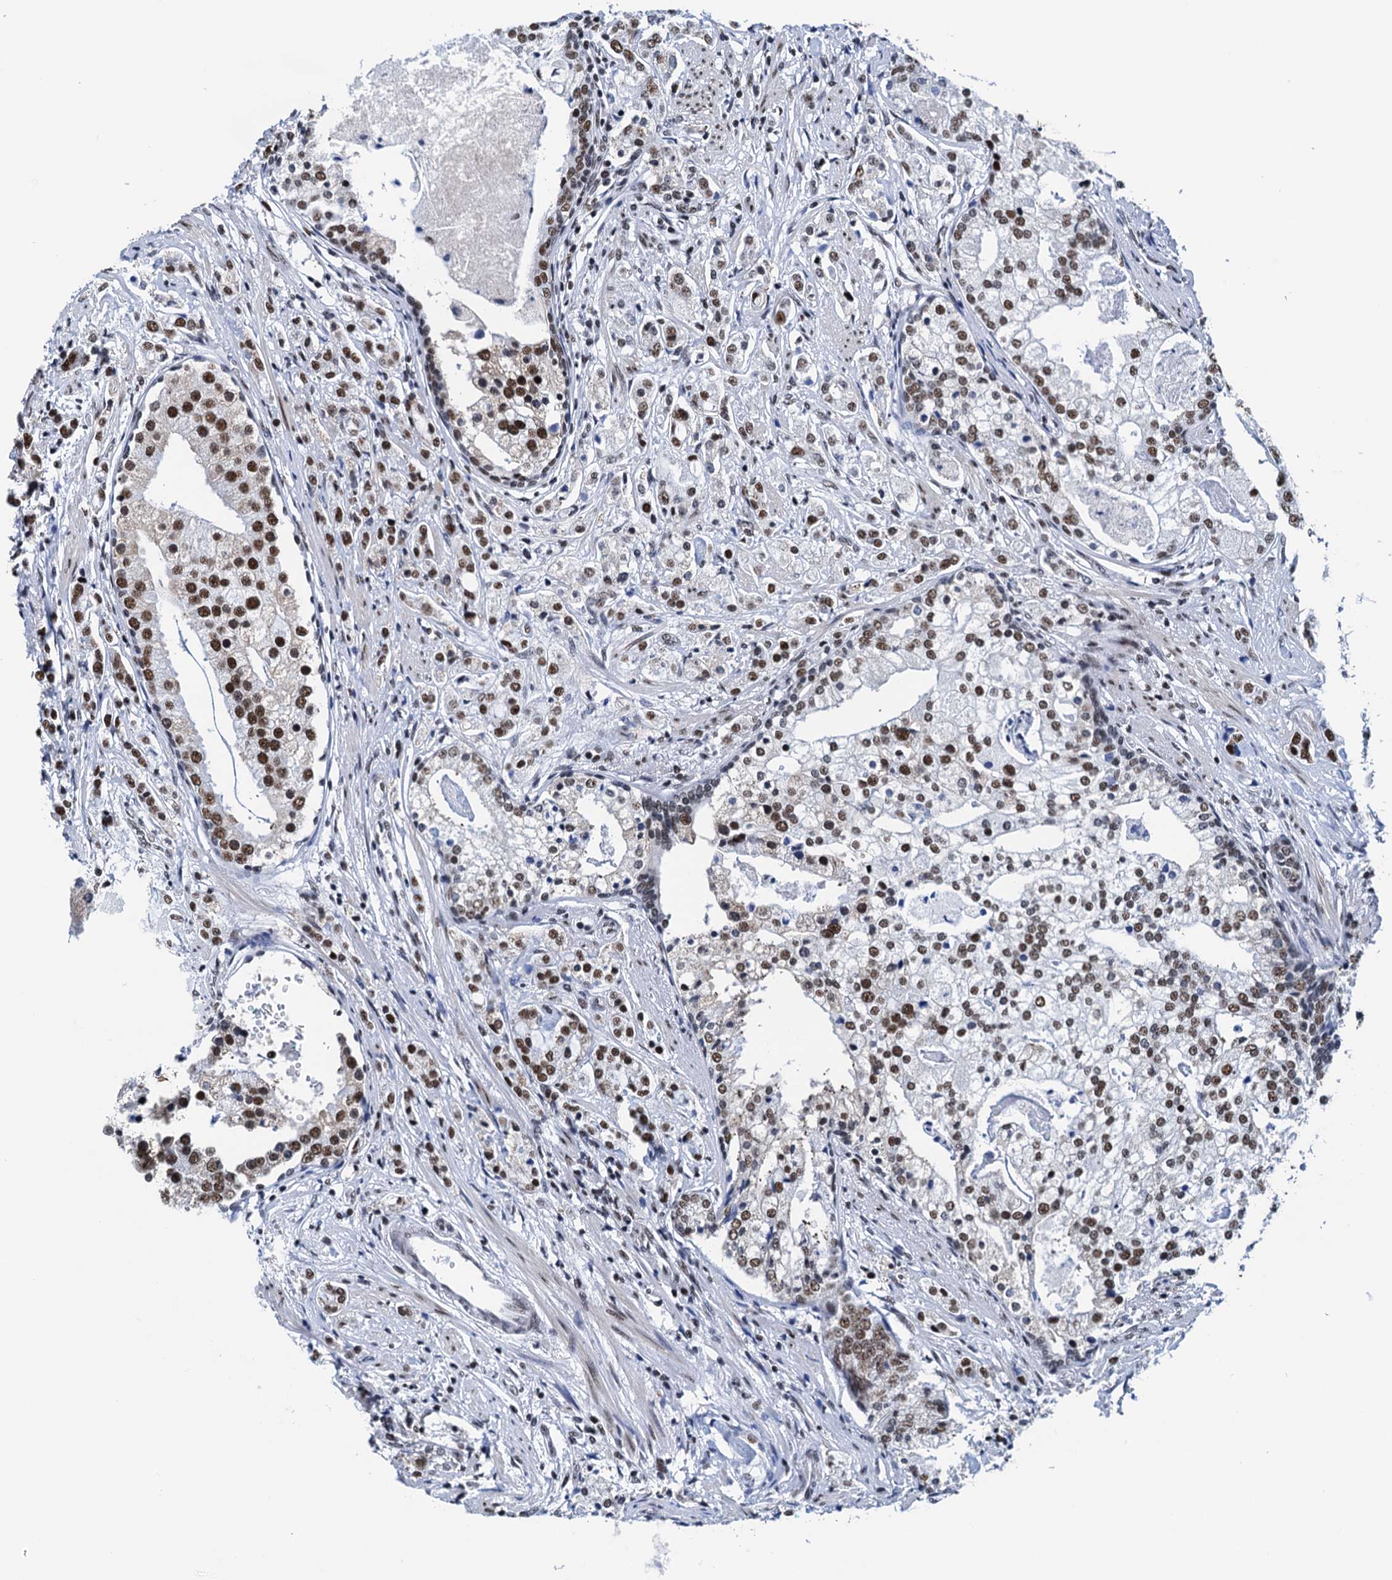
{"staining": {"intensity": "strong", "quantity": "25%-75%", "location": "nuclear"}, "tissue": "prostate cancer", "cell_type": "Tumor cells", "image_type": "cancer", "snomed": [{"axis": "morphology", "description": "Adenocarcinoma, High grade"}, {"axis": "topography", "description": "Prostate"}], "caption": "DAB (3,3'-diaminobenzidine) immunohistochemical staining of prostate cancer (adenocarcinoma (high-grade)) demonstrates strong nuclear protein staining in approximately 25%-75% of tumor cells.", "gene": "SLTM", "patient": {"sex": "male", "age": 69}}